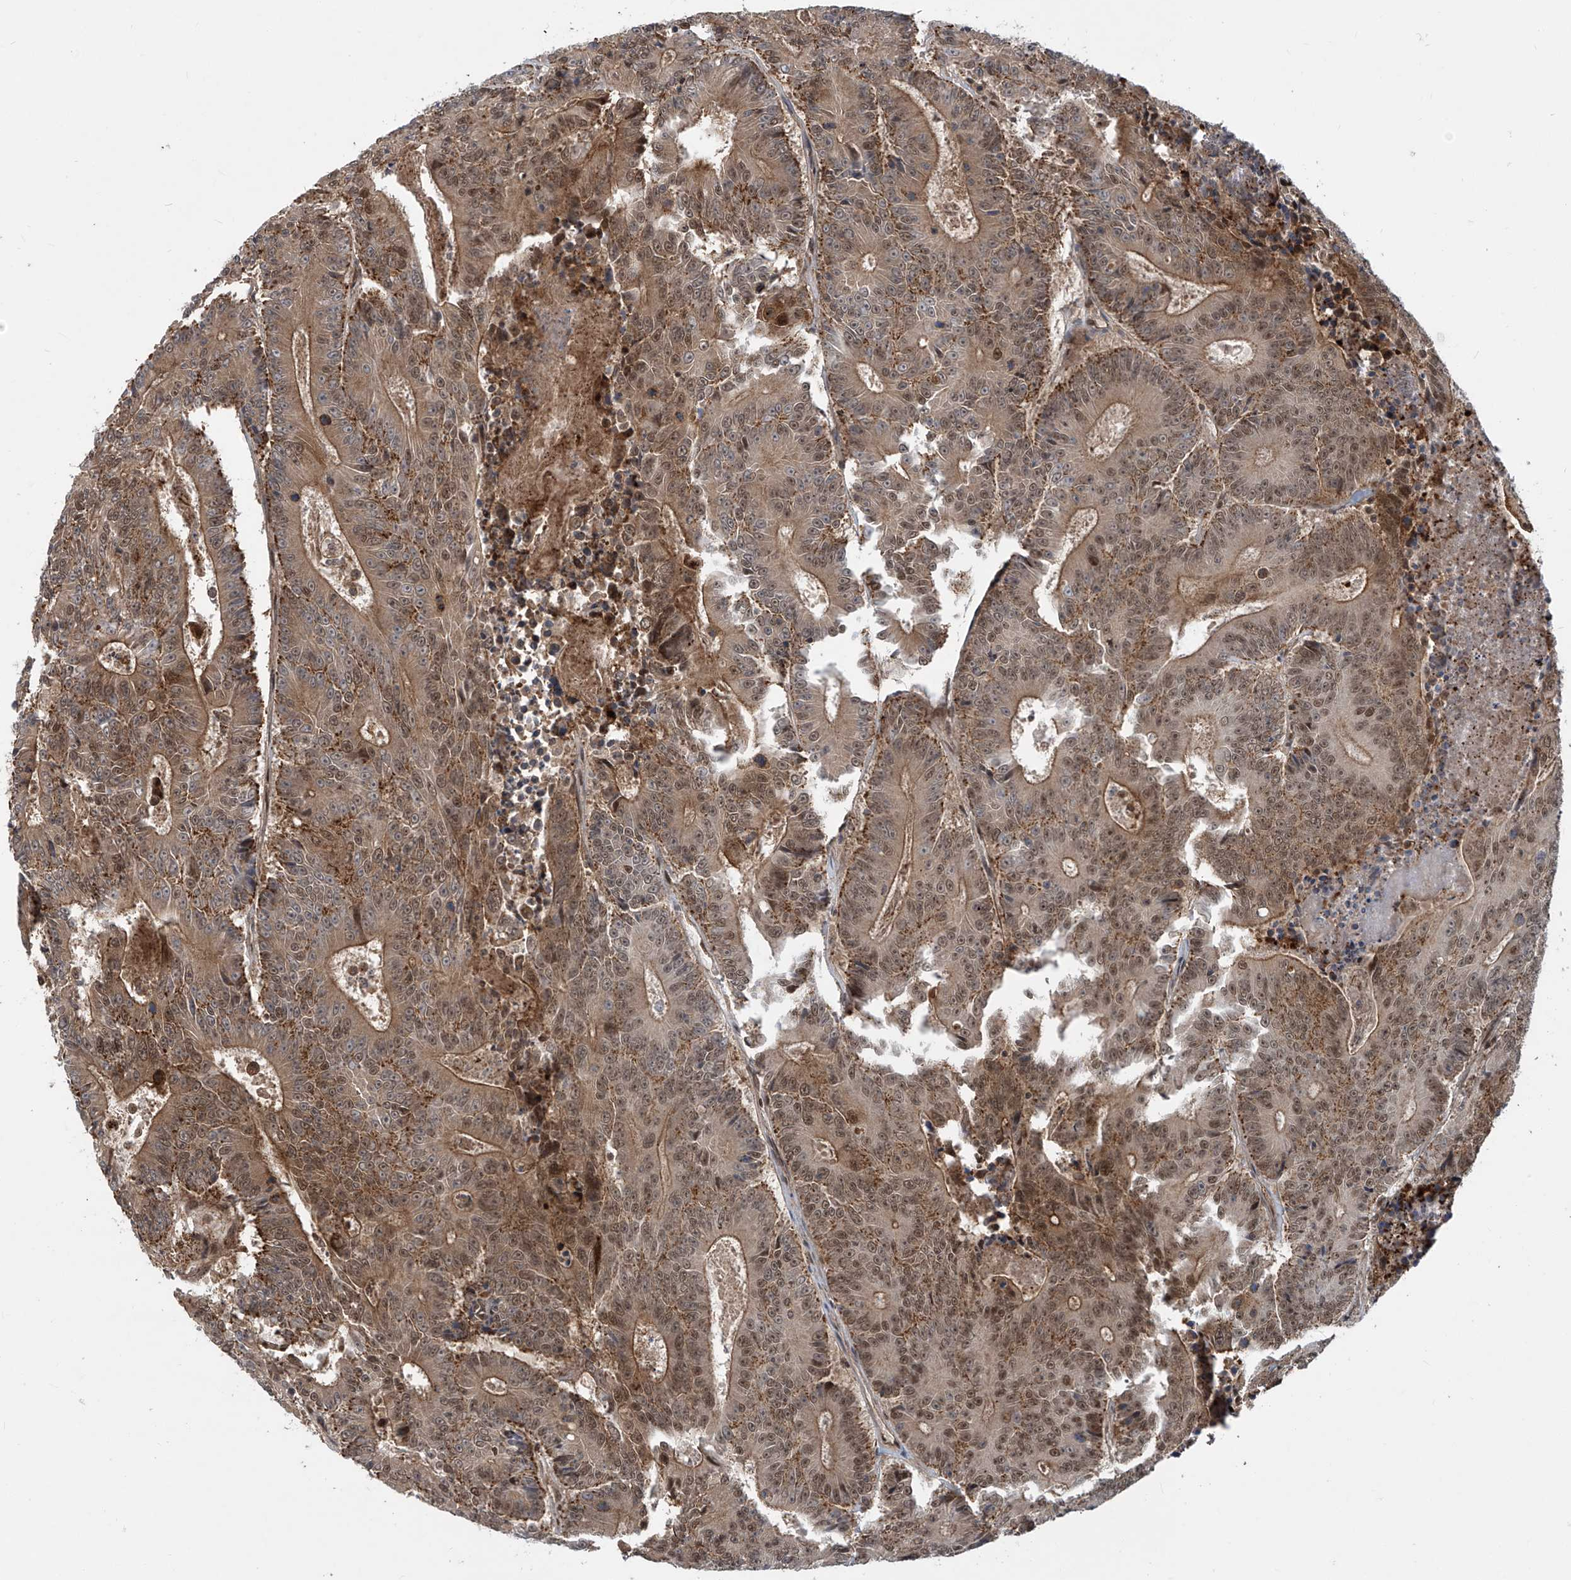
{"staining": {"intensity": "moderate", "quantity": ">75%", "location": "cytoplasmic/membranous,nuclear"}, "tissue": "colorectal cancer", "cell_type": "Tumor cells", "image_type": "cancer", "snomed": [{"axis": "morphology", "description": "Adenocarcinoma, NOS"}, {"axis": "topography", "description": "Colon"}], "caption": "This image displays immunohistochemistry (IHC) staining of human adenocarcinoma (colorectal), with medium moderate cytoplasmic/membranous and nuclear expression in approximately >75% of tumor cells.", "gene": "LAGE3", "patient": {"sex": "male", "age": 83}}